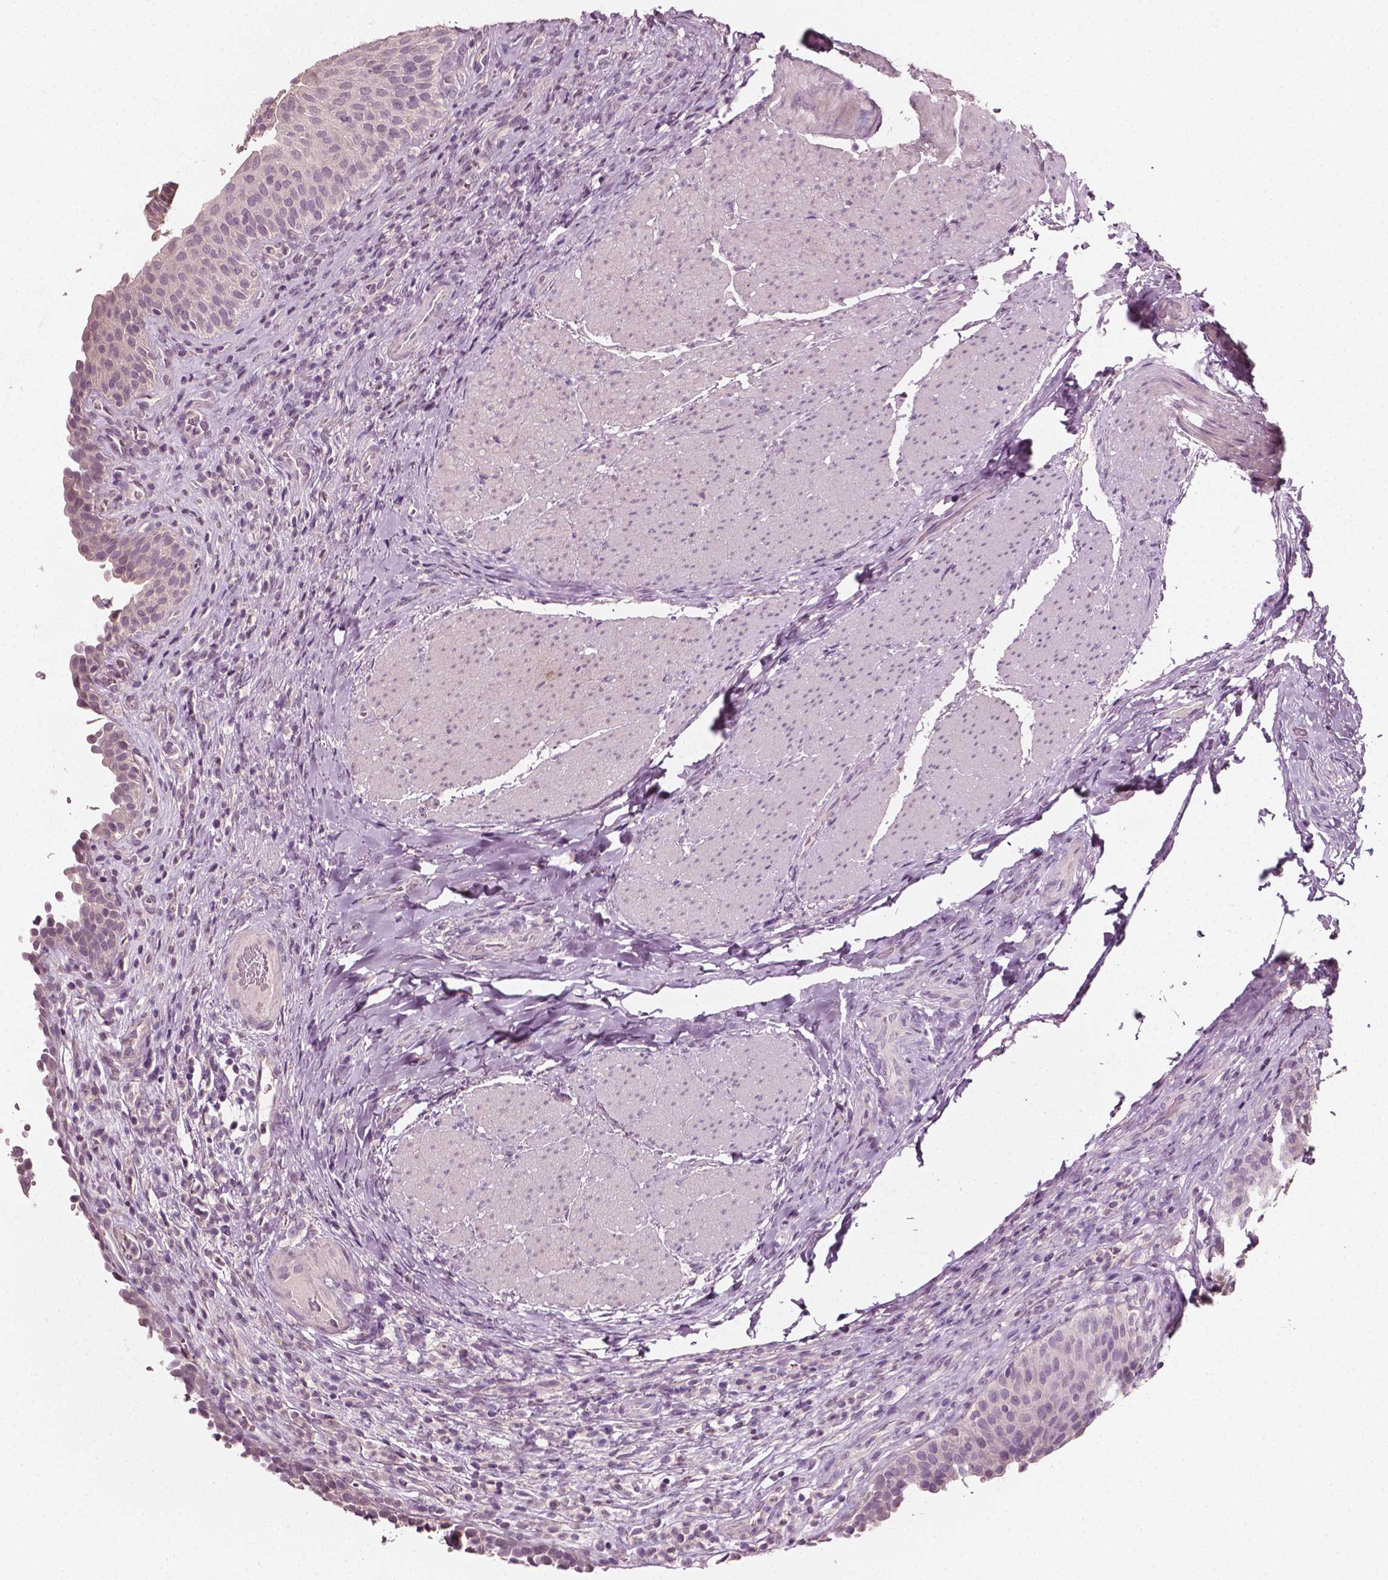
{"staining": {"intensity": "negative", "quantity": "none", "location": "none"}, "tissue": "urinary bladder", "cell_type": "Urothelial cells", "image_type": "normal", "snomed": [{"axis": "morphology", "description": "Normal tissue, NOS"}, {"axis": "topography", "description": "Urinary bladder"}, {"axis": "topography", "description": "Peripheral nerve tissue"}], "caption": "This is an immunohistochemistry micrograph of benign urinary bladder. There is no positivity in urothelial cells.", "gene": "PLA2R1", "patient": {"sex": "male", "age": 66}}